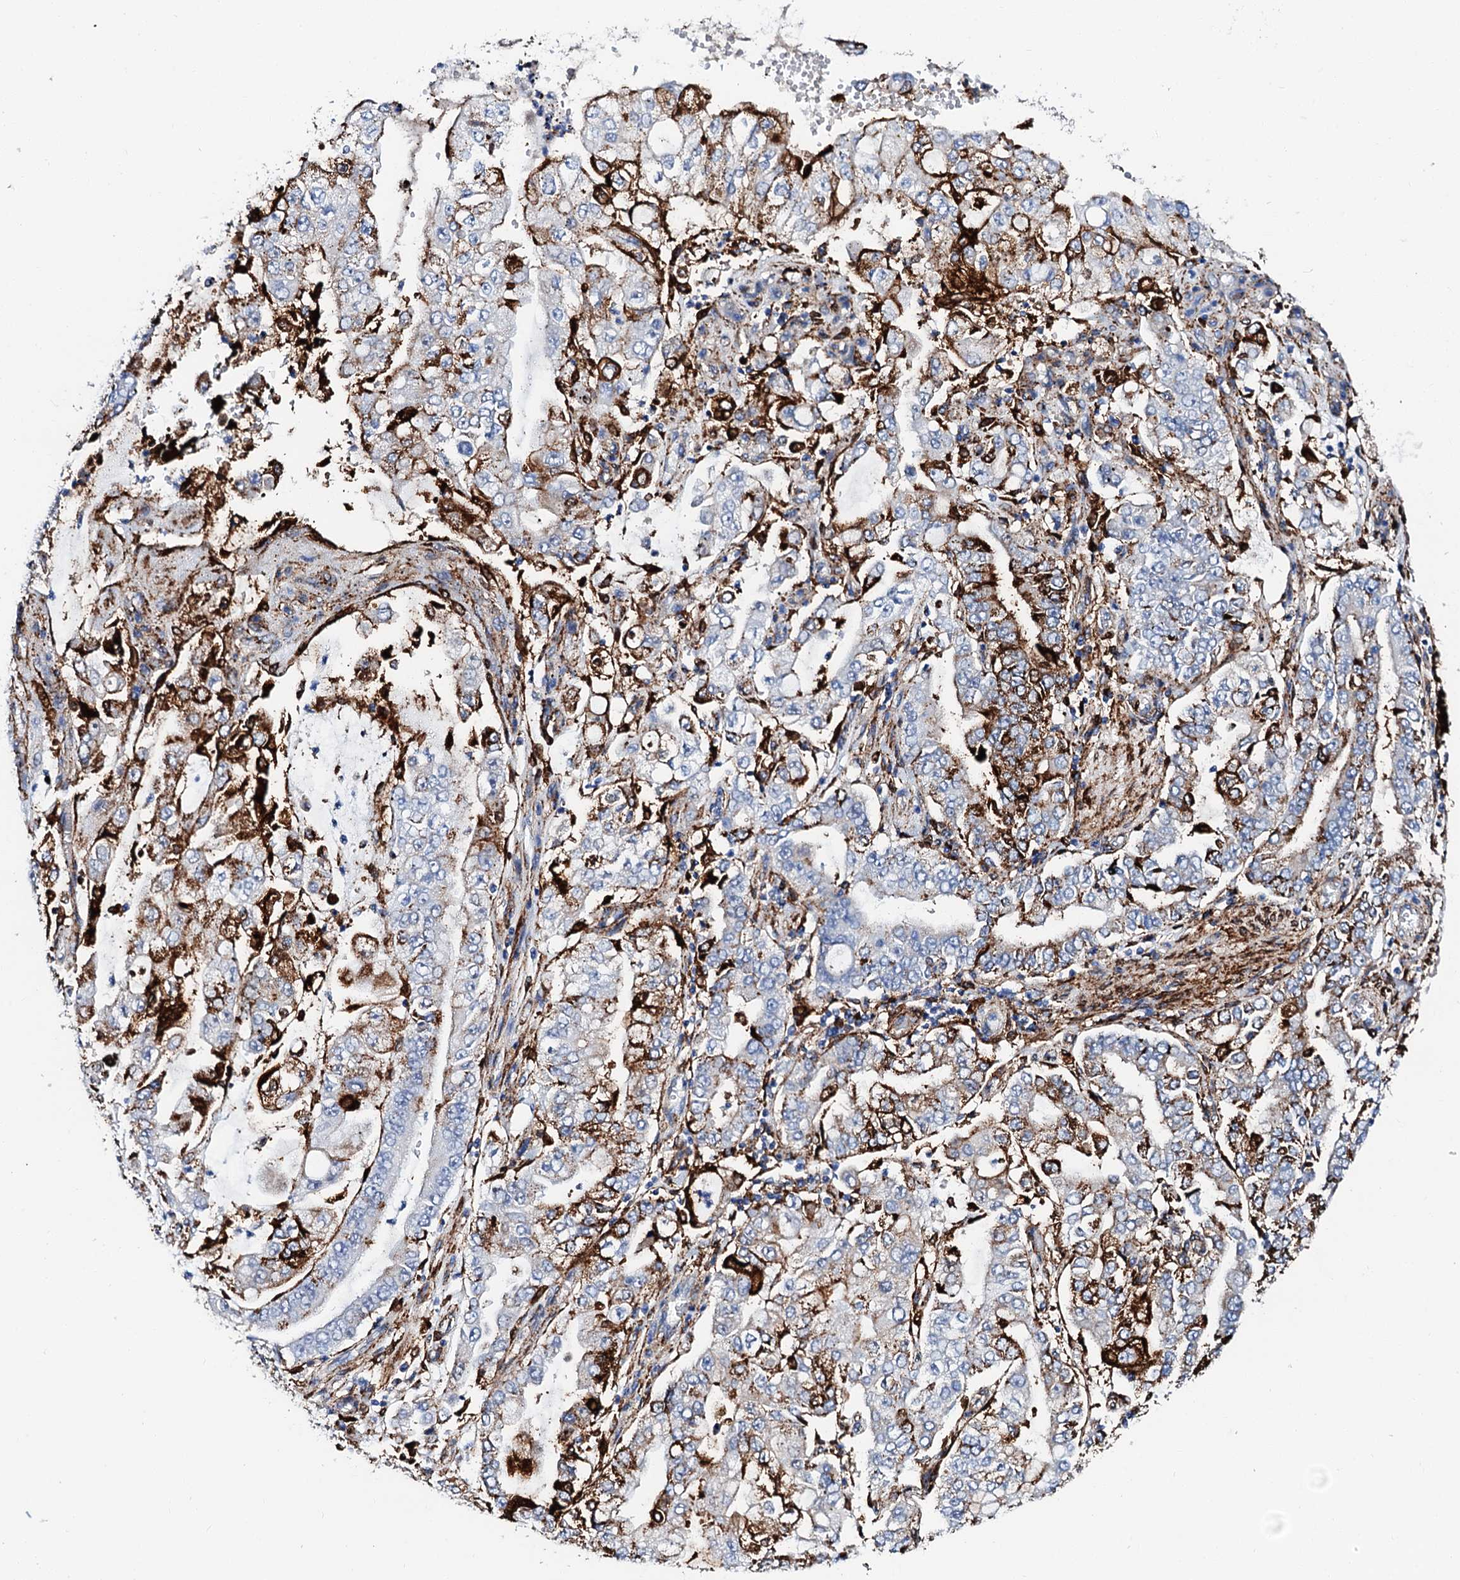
{"staining": {"intensity": "strong", "quantity": "25%-75%", "location": "cytoplasmic/membranous"}, "tissue": "stomach cancer", "cell_type": "Tumor cells", "image_type": "cancer", "snomed": [{"axis": "morphology", "description": "Adenocarcinoma, NOS"}, {"axis": "topography", "description": "Stomach"}], "caption": "DAB (3,3'-diaminobenzidine) immunohistochemical staining of human stomach cancer (adenocarcinoma) exhibits strong cytoplasmic/membranous protein positivity in about 25%-75% of tumor cells. (DAB IHC with brightfield microscopy, high magnification).", "gene": "MED13L", "patient": {"sex": "male", "age": 76}}